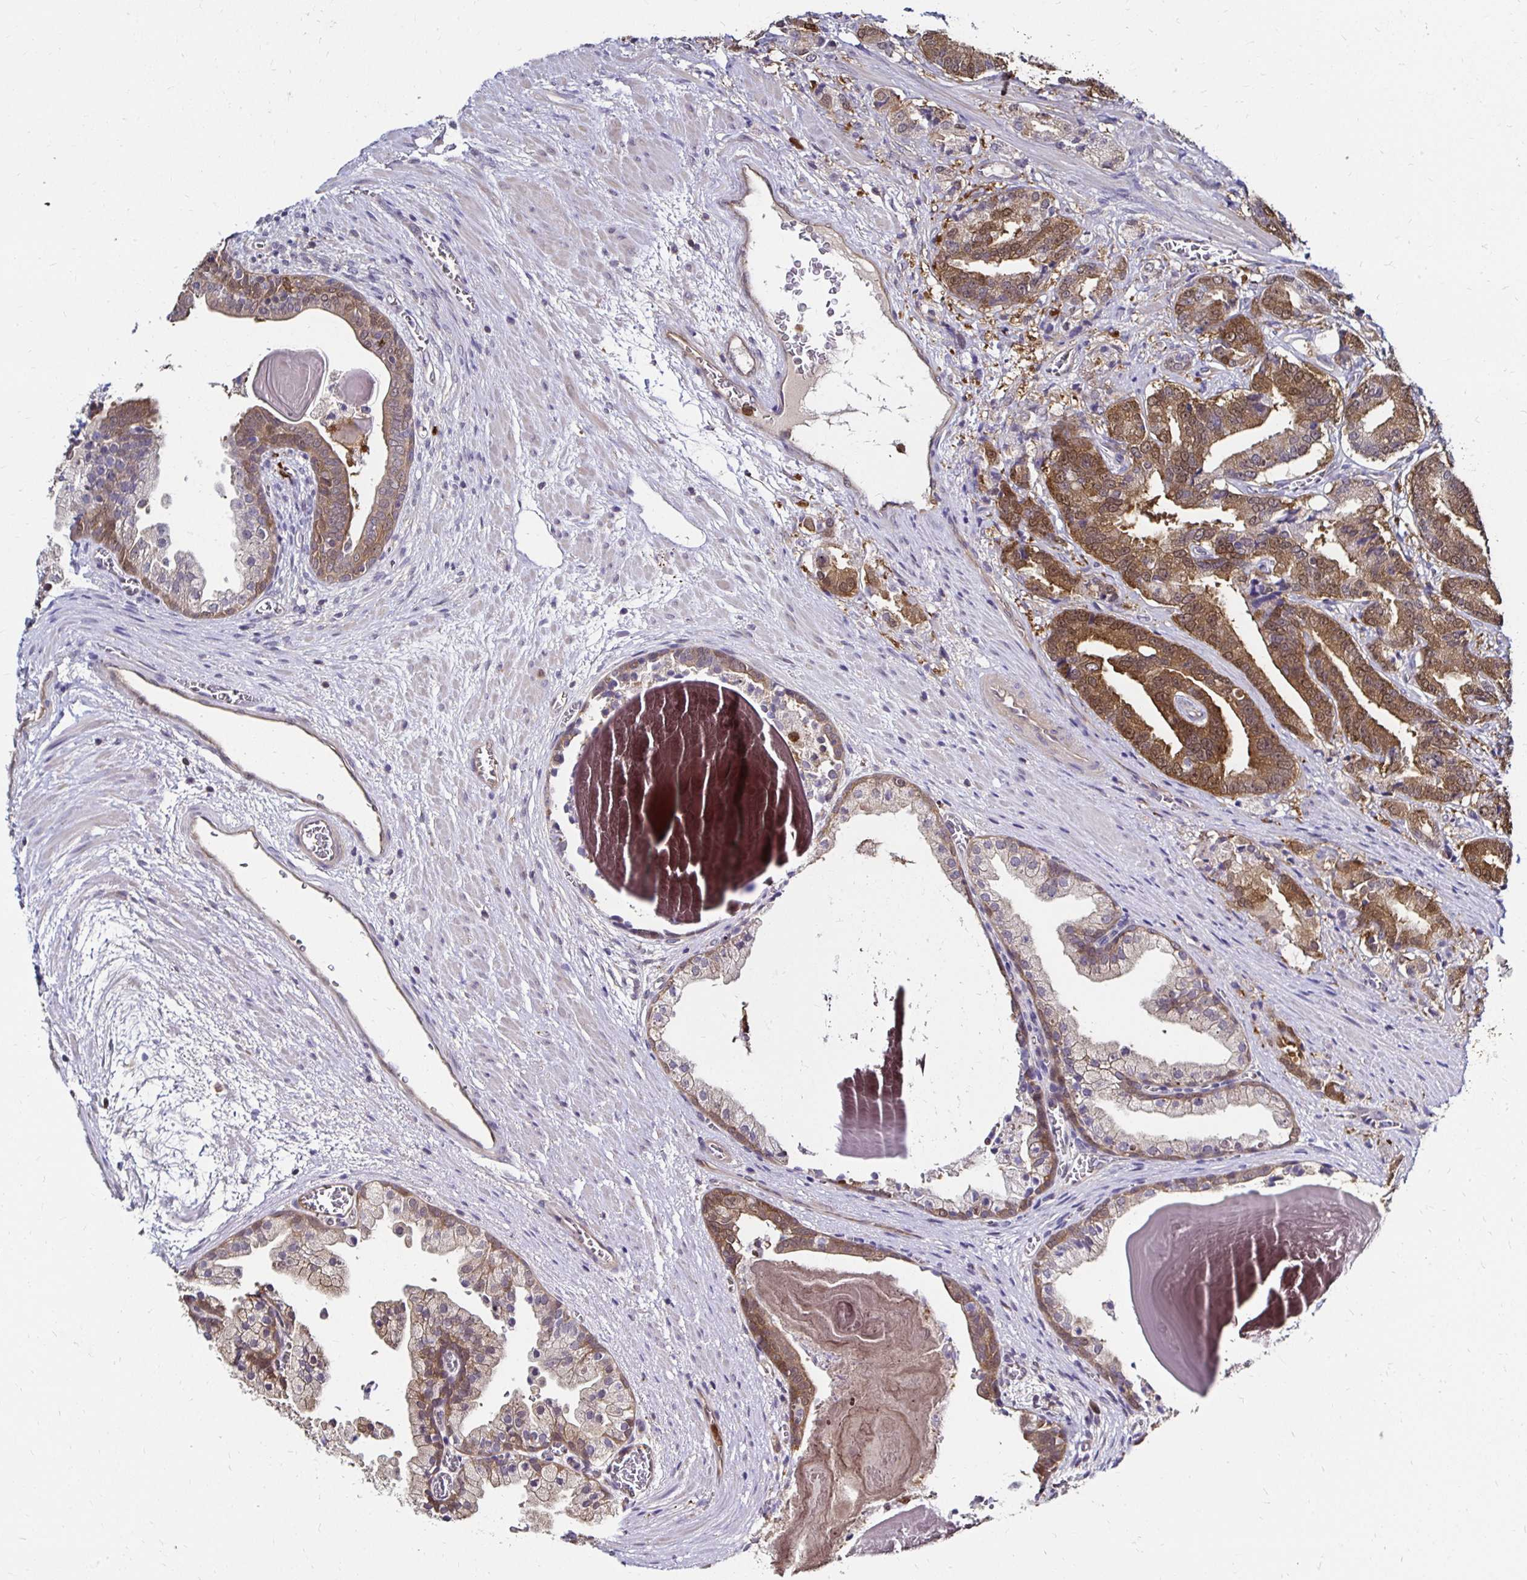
{"staining": {"intensity": "moderate", "quantity": ">75%", "location": "cytoplasmic/membranous,nuclear"}, "tissue": "prostate cancer", "cell_type": "Tumor cells", "image_type": "cancer", "snomed": [{"axis": "morphology", "description": "Adenocarcinoma, High grade"}, {"axis": "topography", "description": "Prostate and seminal vesicle, NOS"}], "caption": "A high-resolution histopathology image shows immunohistochemistry (IHC) staining of high-grade adenocarcinoma (prostate), which reveals moderate cytoplasmic/membranous and nuclear staining in about >75% of tumor cells.", "gene": "TXN", "patient": {"sex": "male", "age": 61}}